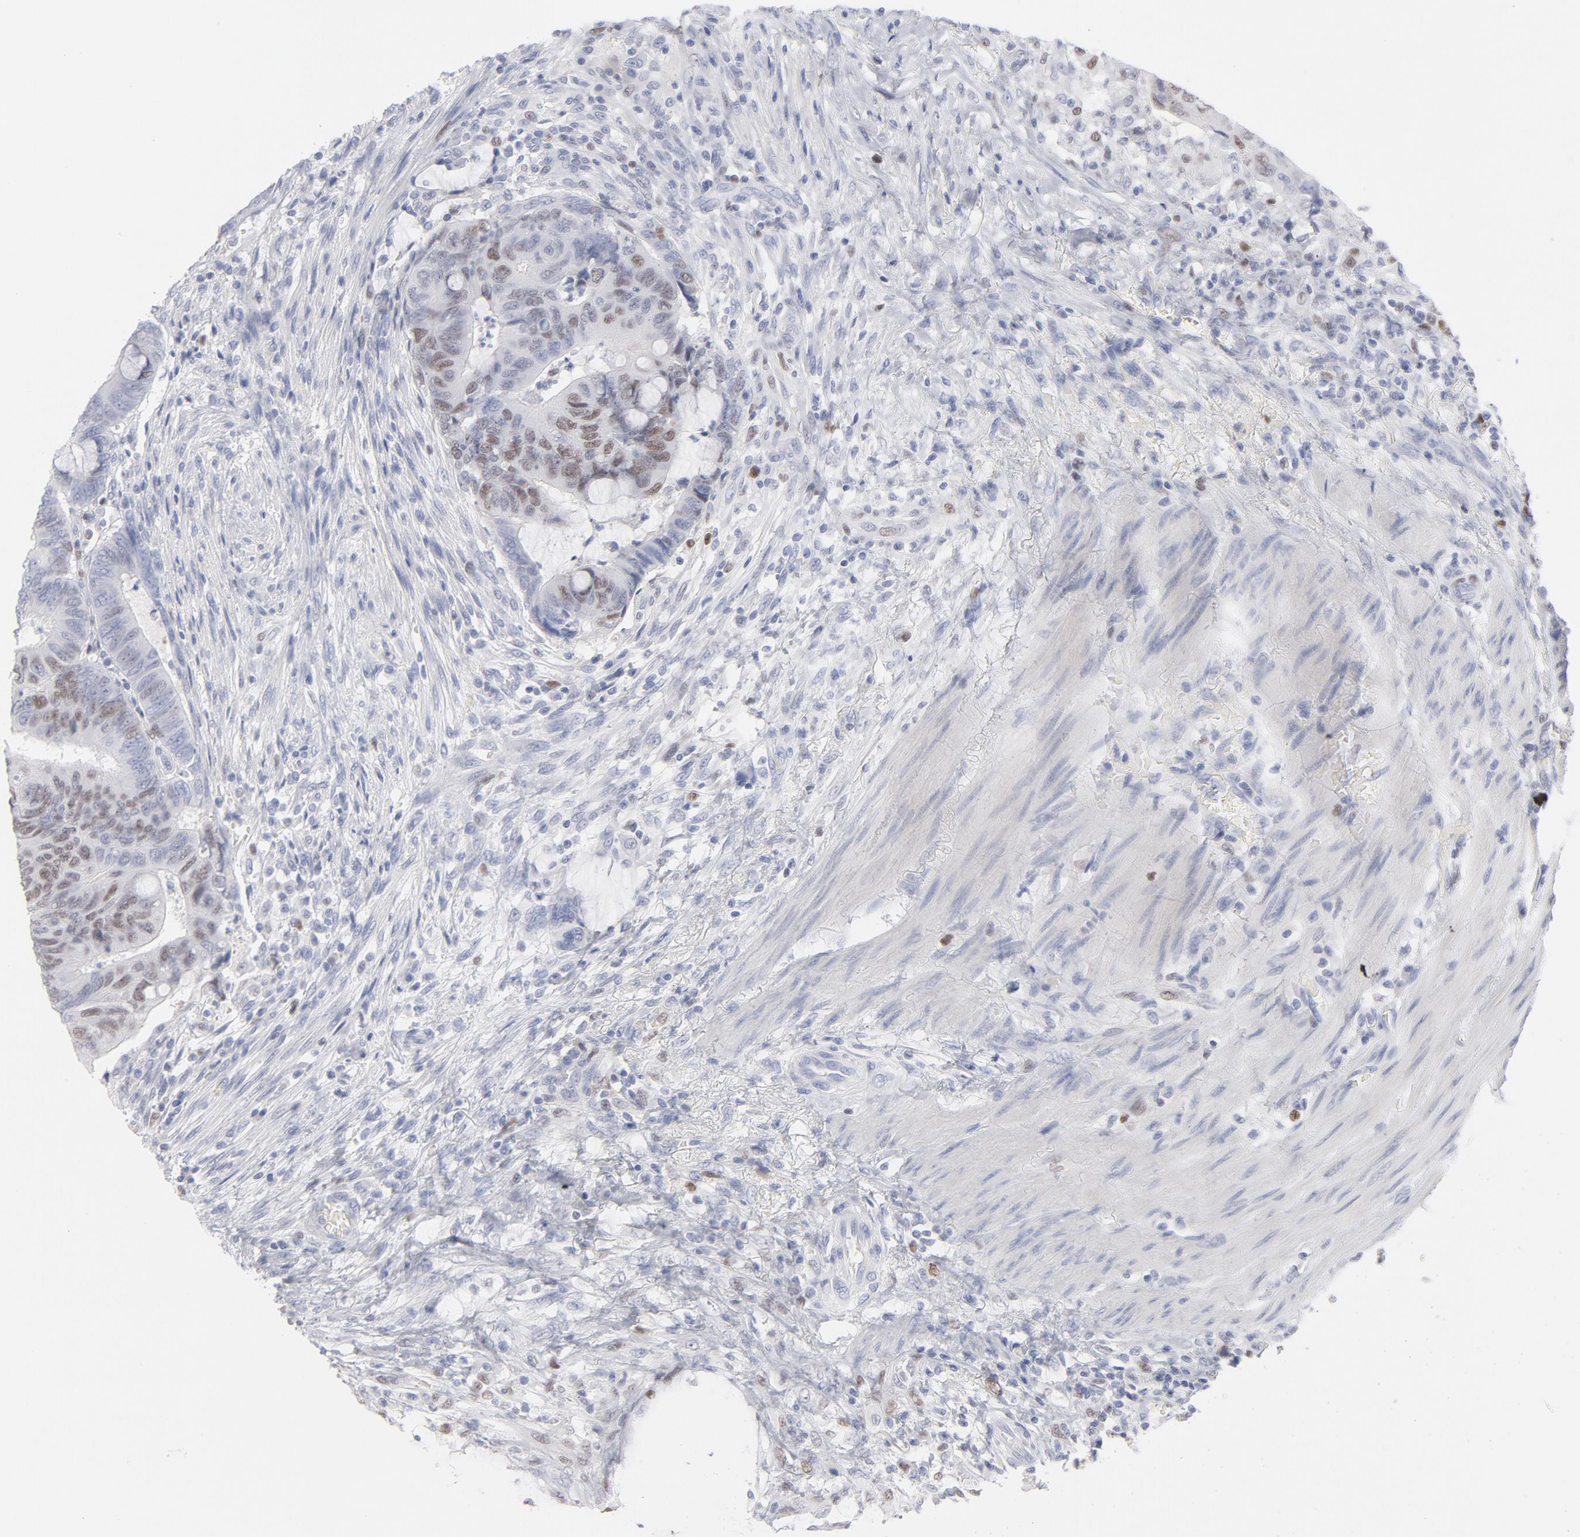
{"staining": {"intensity": "moderate", "quantity": "25%-75%", "location": "nuclear"}, "tissue": "colorectal cancer", "cell_type": "Tumor cells", "image_type": "cancer", "snomed": [{"axis": "morphology", "description": "Normal tissue, NOS"}, {"axis": "morphology", "description": "Adenocarcinoma, NOS"}, {"axis": "topography", "description": "Rectum"}], "caption": "Immunohistochemistry (IHC) image of neoplastic tissue: human colorectal cancer stained using immunohistochemistry (IHC) exhibits medium levels of moderate protein expression localized specifically in the nuclear of tumor cells, appearing as a nuclear brown color.", "gene": "MCM7", "patient": {"sex": "male", "age": 92}}